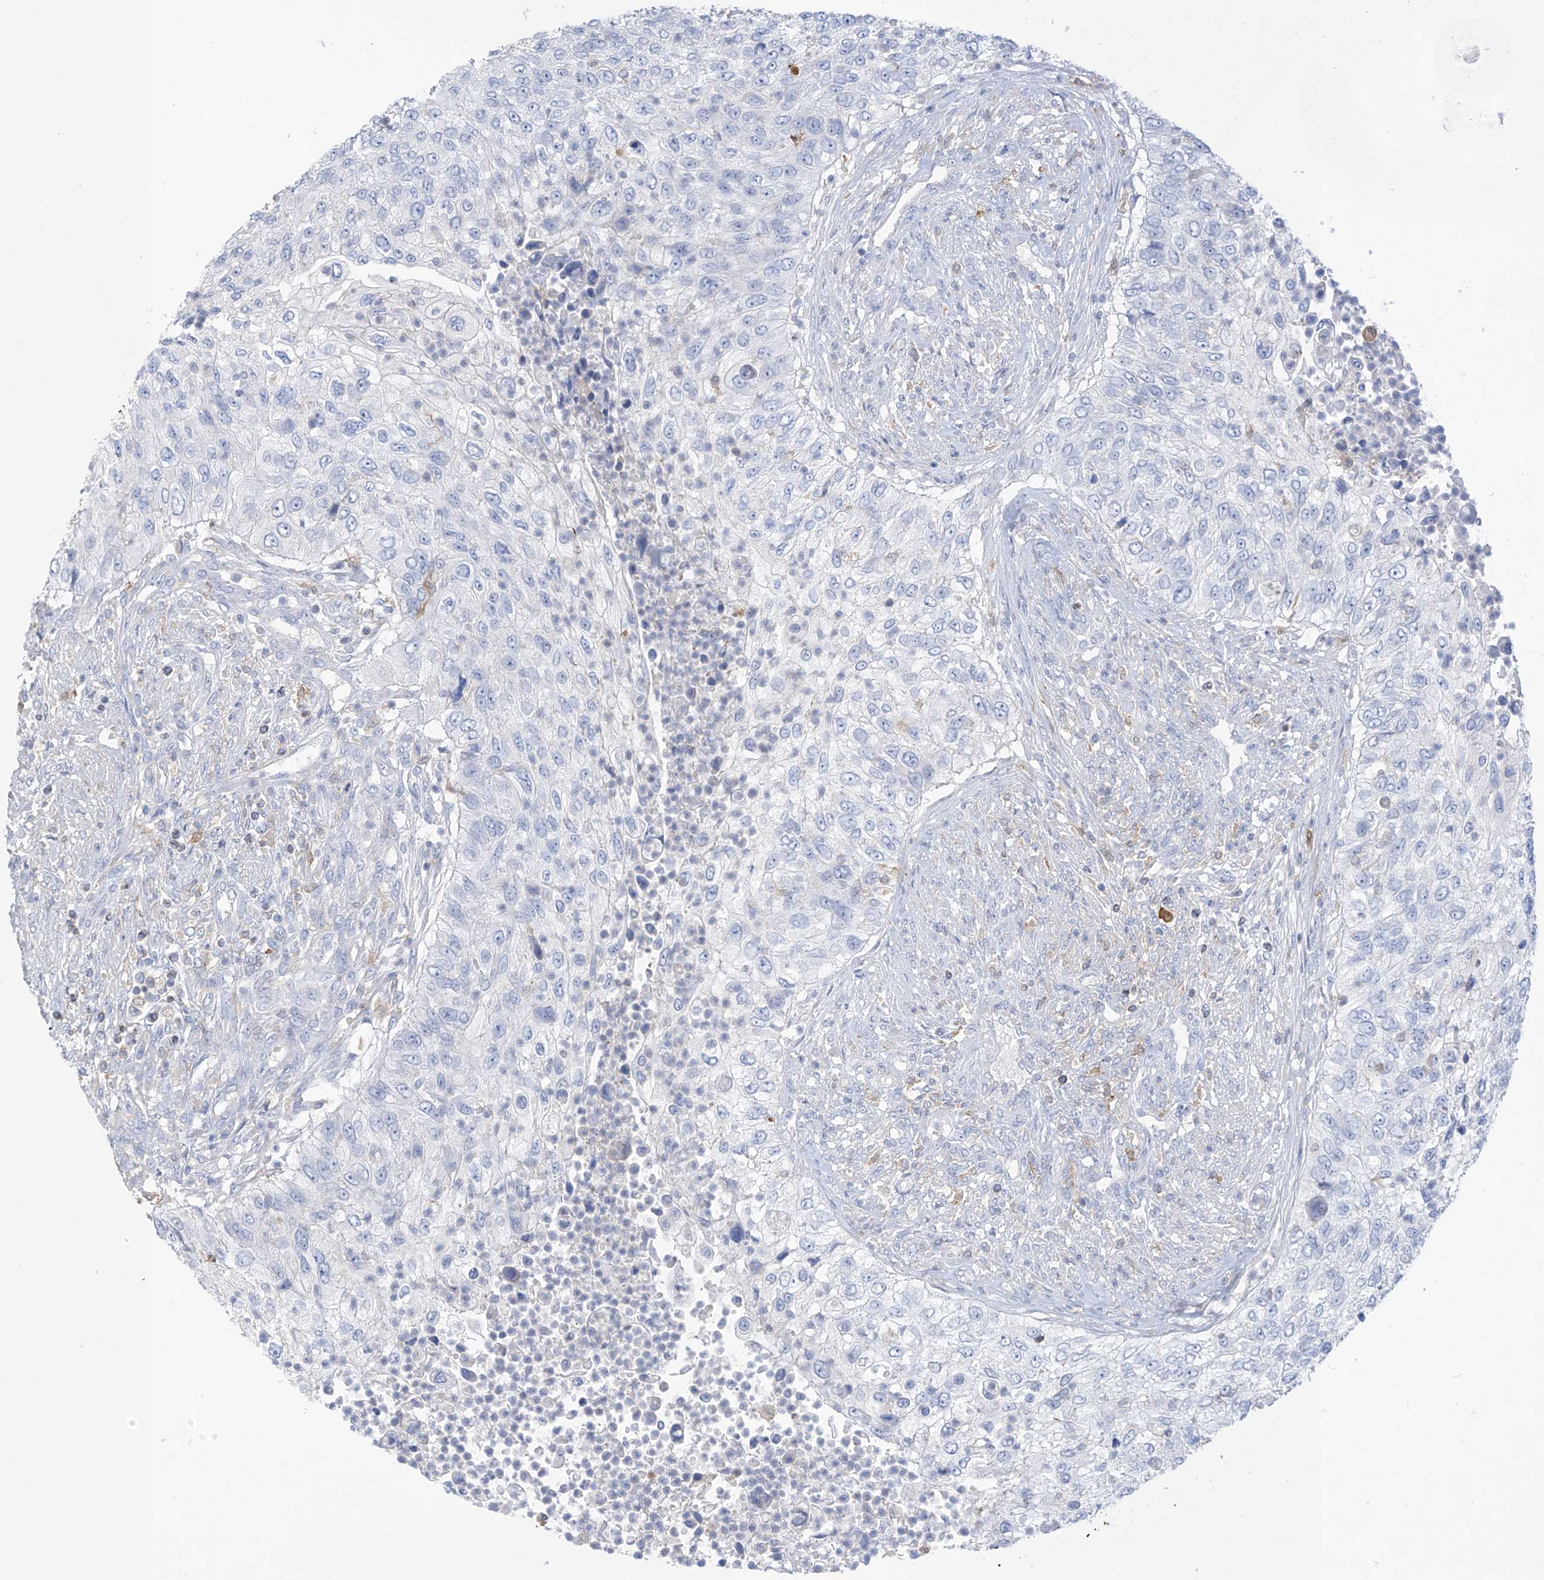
{"staining": {"intensity": "negative", "quantity": "none", "location": "none"}, "tissue": "urothelial cancer", "cell_type": "Tumor cells", "image_type": "cancer", "snomed": [{"axis": "morphology", "description": "Urothelial carcinoma, High grade"}, {"axis": "topography", "description": "Urinary bladder"}], "caption": "Histopathology image shows no significant protein staining in tumor cells of urothelial carcinoma (high-grade).", "gene": "TRMT2B", "patient": {"sex": "female", "age": 60}}